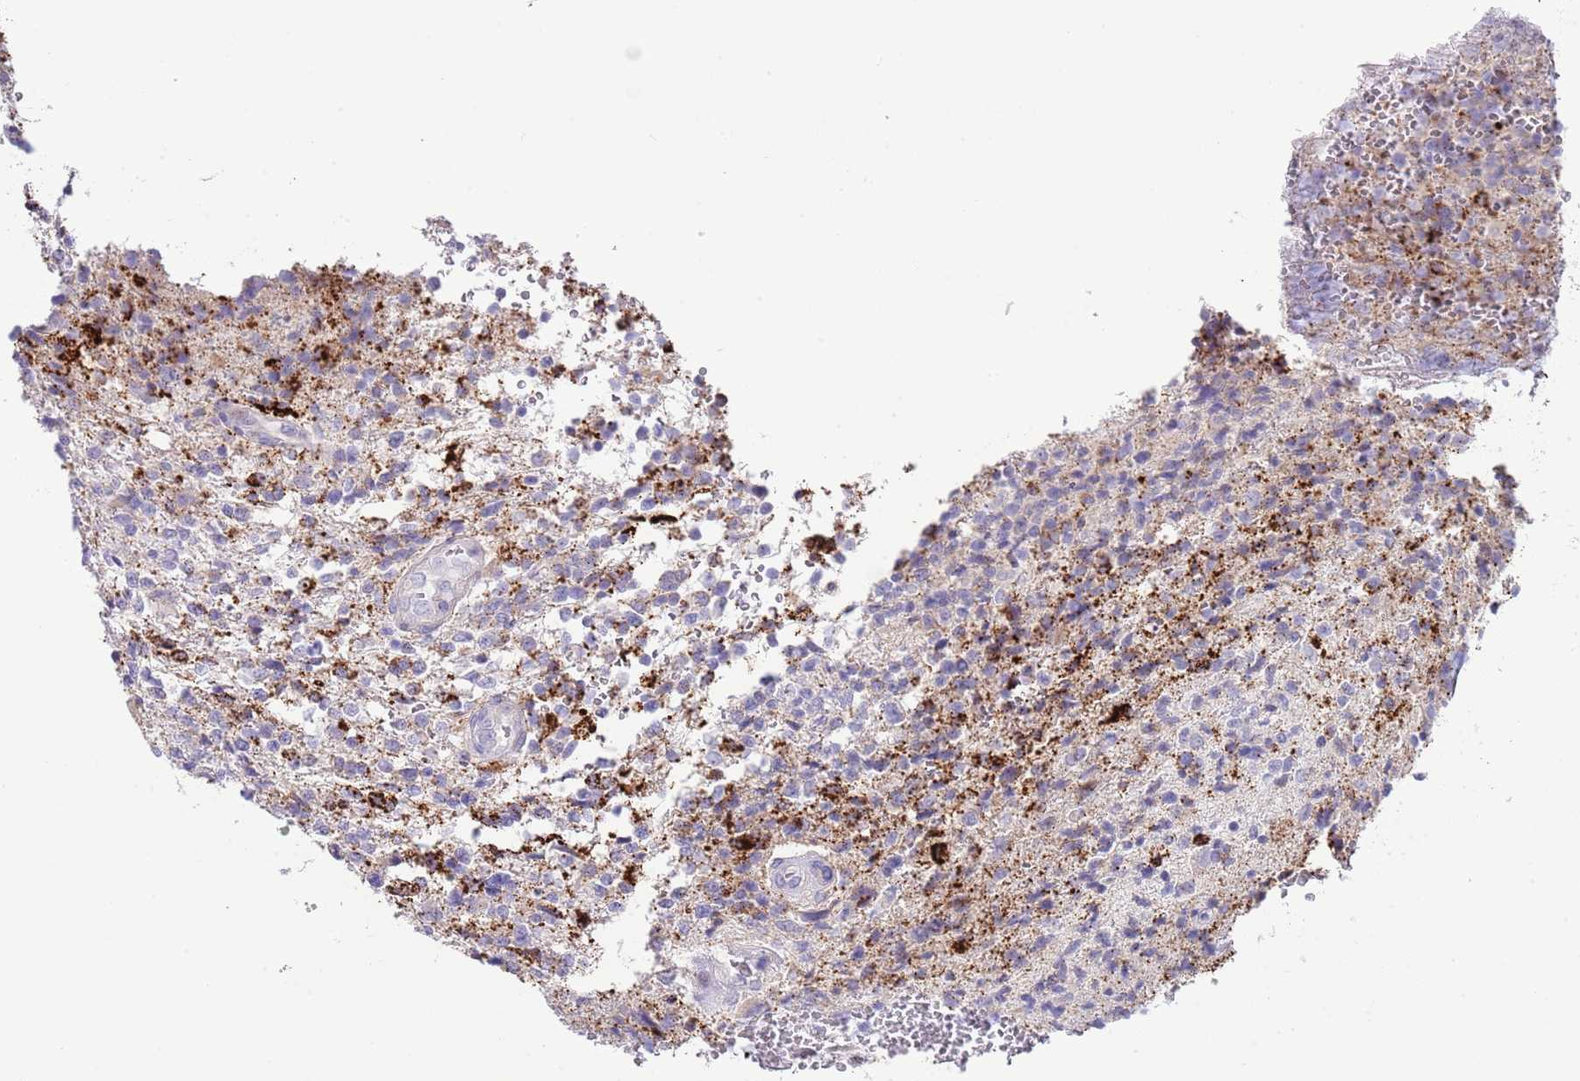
{"staining": {"intensity": "strong", "quantity": "<25%", "location": "cytoplasmic/membranous"}, "tissue": "glioma", "cell_type": "Tumor cells", "image_type": "cancer", "snomed": [{"axis": "morphology", "description": "Glioma, malignant, High grade"}, {"axis": "topography", "description": "Brain"}], "caption": "IHC staining of malignant glioma (high-grade), which shows medium levels of strong cytoplasmic/membranous expression in about <25% of tumor cells indicating strong cytoplasmic/membranous protein expression. The staining was performed using DAB (3,3'-diaminobenzidine) (brown) for protein detection and nuclei were counterstained in hematoxylin (blue).", "gene": "ABHD17C", "patient": {"sex": "male", "age": 56}}